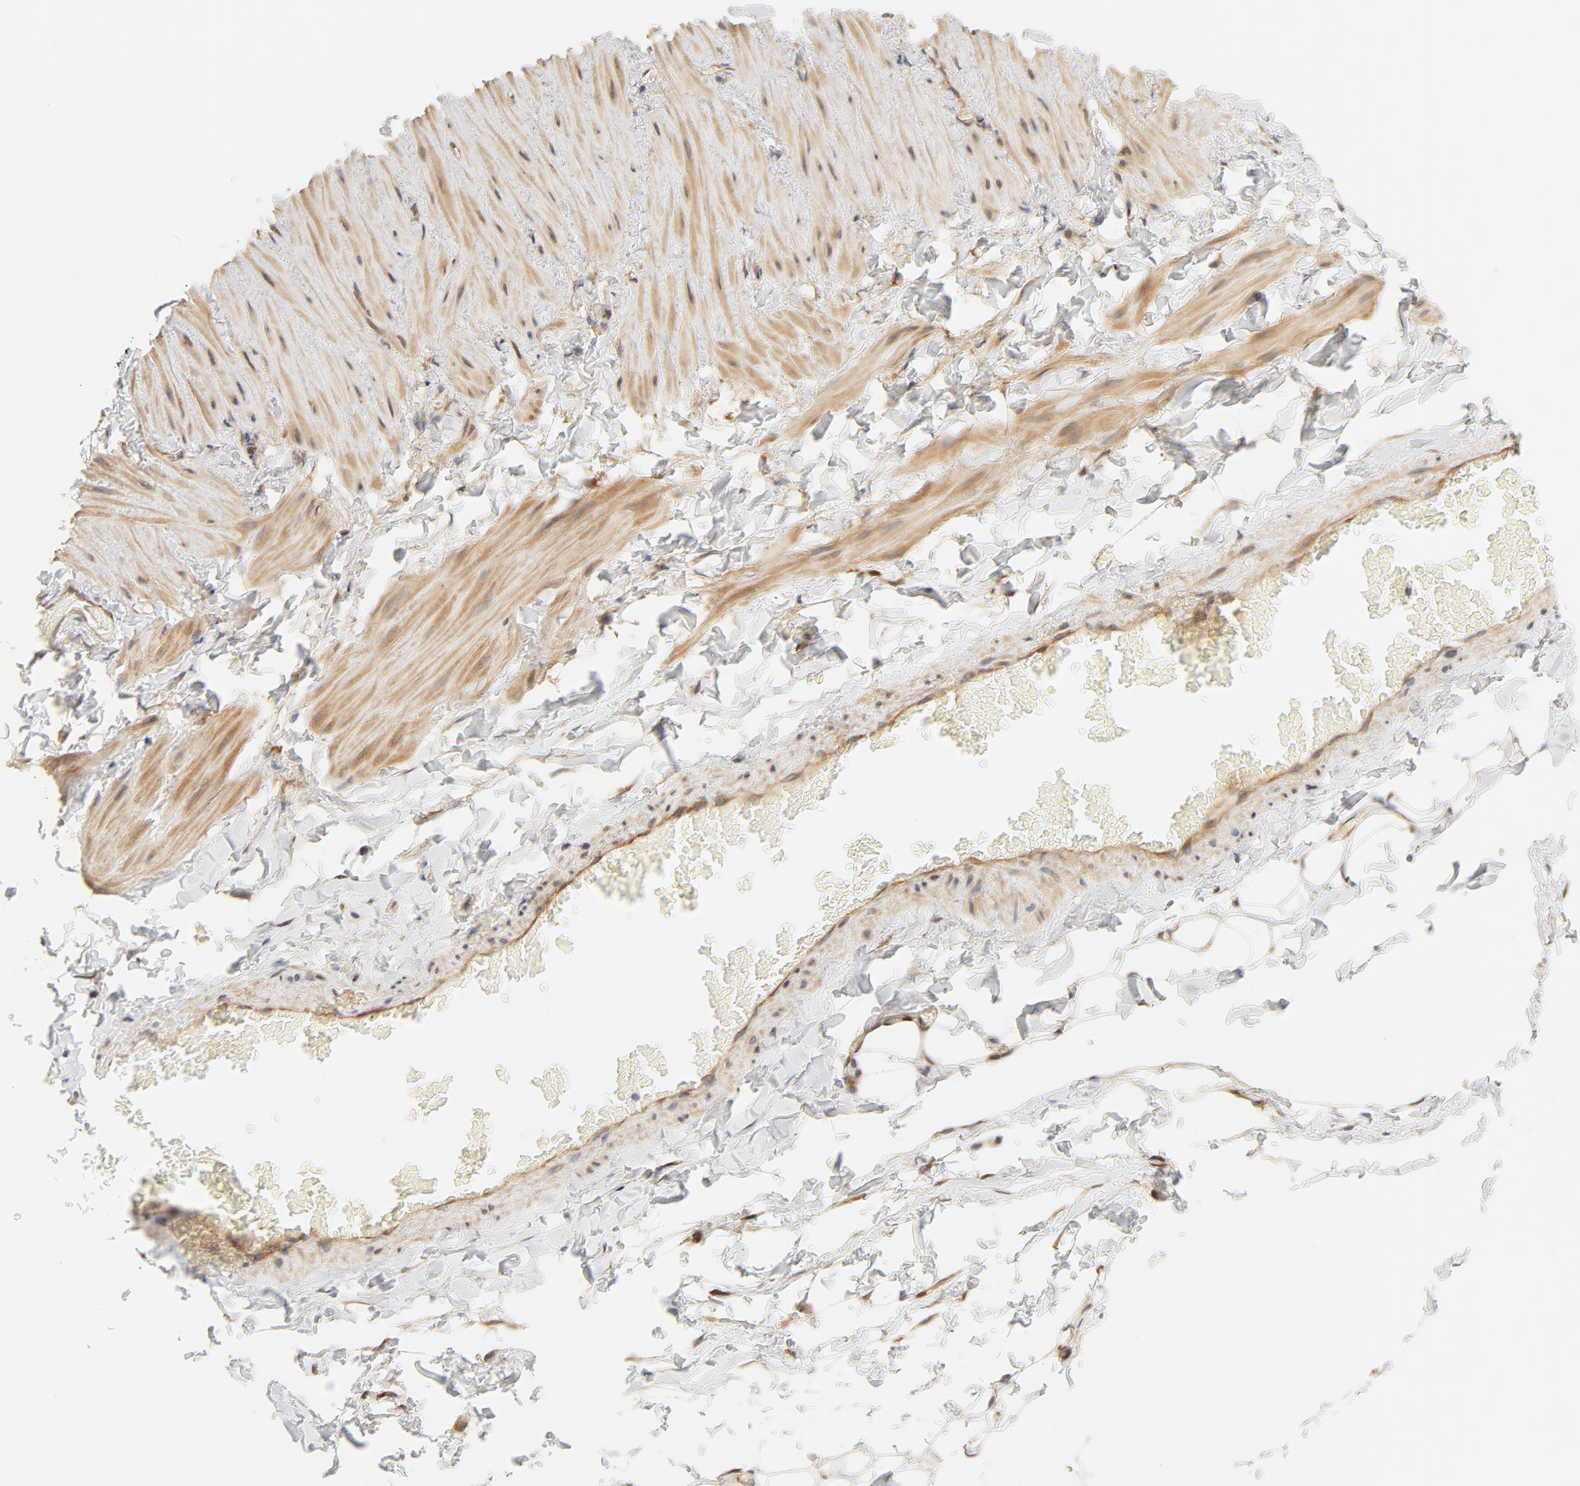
{"staining": {"intensity": "moderate", "quantity": "25%-75%", "location": "cytoplasmic/membranous"}, "tissue": "adipose tissue", "cell_type": "Adipocytes", "image_type": "normal", "snomed": [{"axis": "morphology", "description": "Normal tissue, NOS"}, {"axis": "topography", "description": "Soft tissue"}], "caption": "Adipose tissue stained with DAB immunohistochemistry displays medium levels of moderate cytoplasmic/membranous positivity in approximately 25%-75% of adipocytes.", "gene": "EIF4E", "patient": {"sex": "male", "age": 26}}